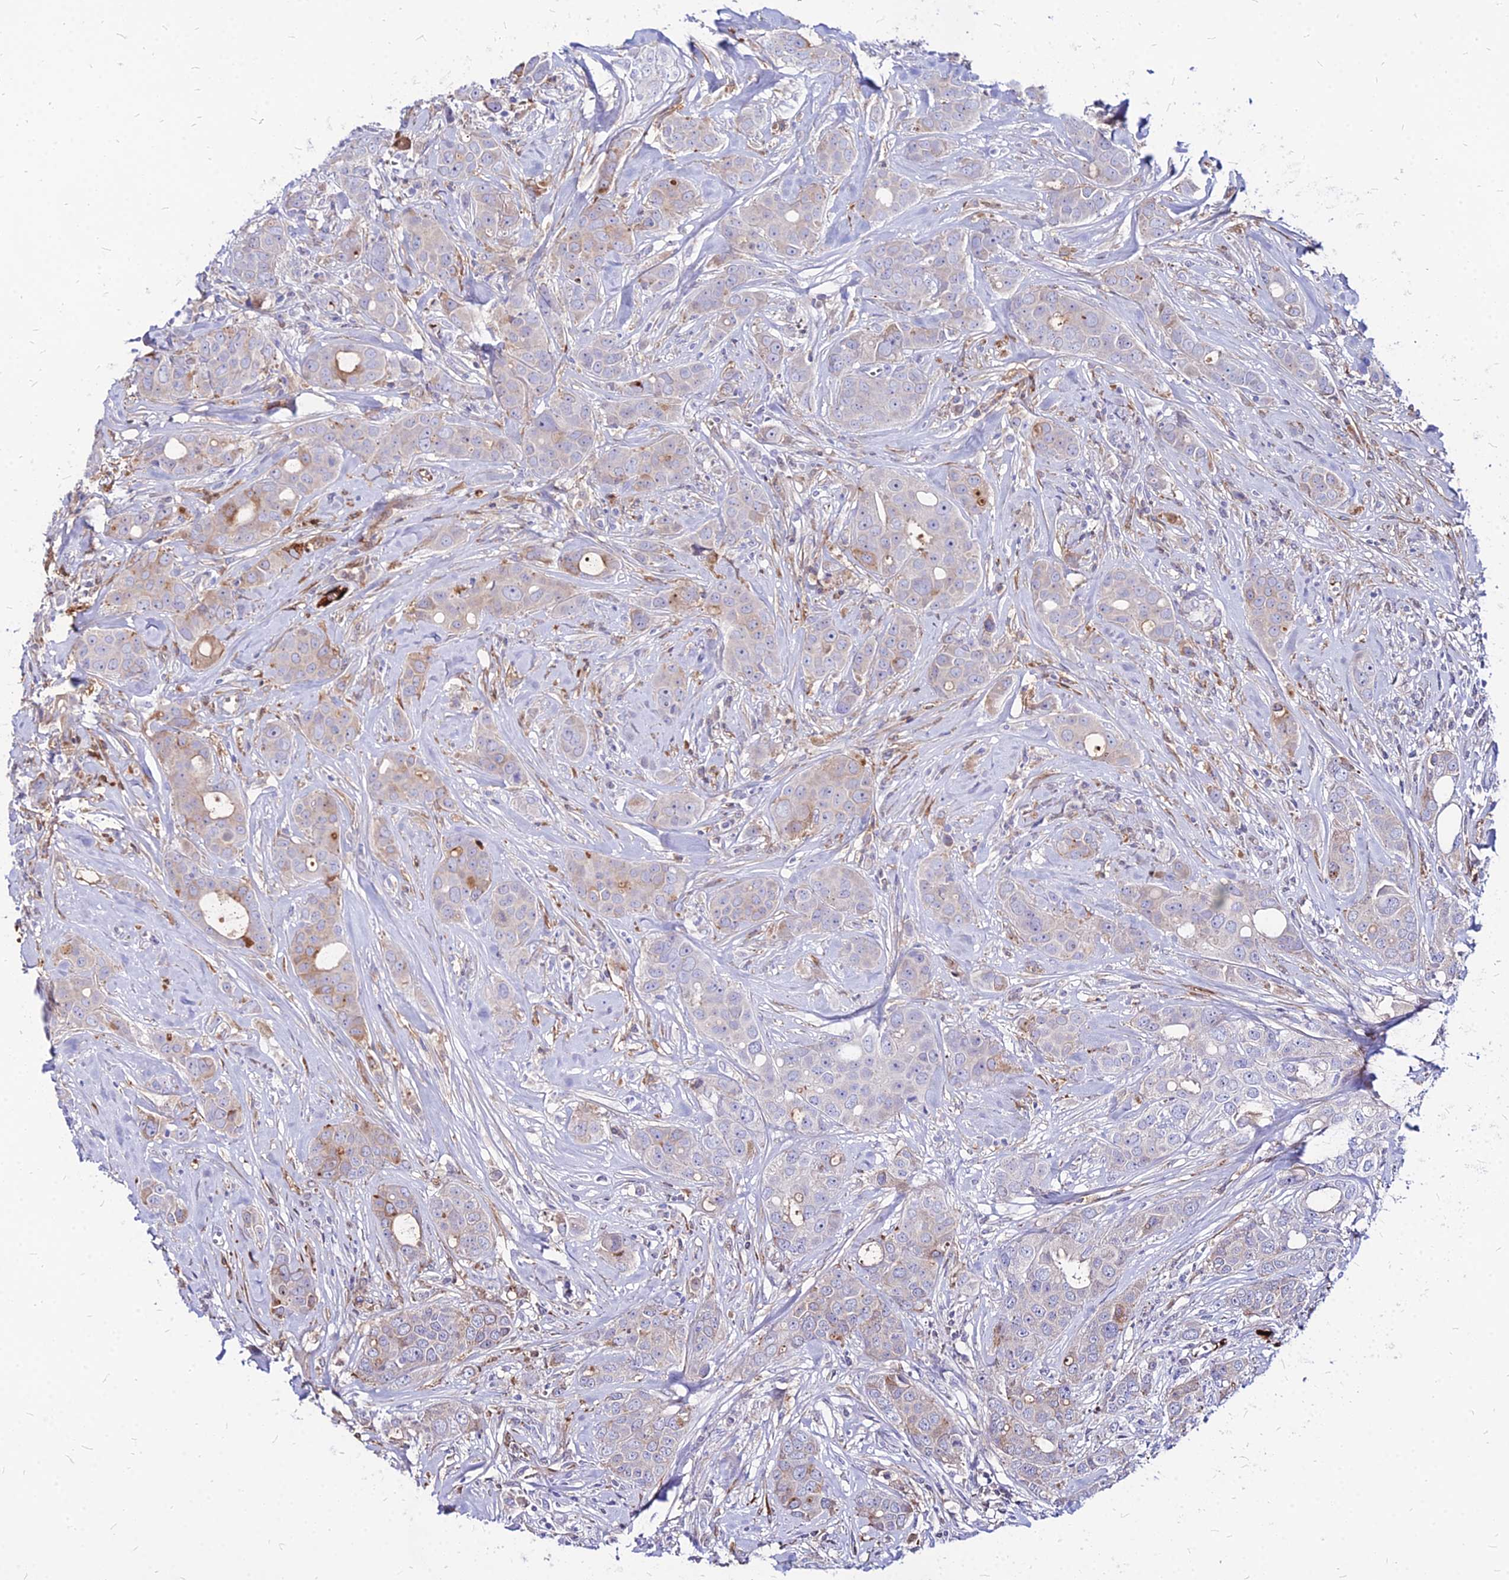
{"staining": {"intensity": "moderate", "quantity": "25%-75%", "location": "cytoplasmic/membranous"}, "tissue": "breast cancer", "cell_type": "Tumor cells", "image_type": "cancer", "snomed": [{"axis": "morphology", "description": "Duct carcinoma"}, {"axis": "topography", "description": "Breast"}], "caption": "Protein staining by immunohistochemistry demonstrates moderate cytoplasmic/membranous positivity in approximately 25%-75% of tumor cells in invasive ductal carcinoma (breast).", "gene": "ACSM6", "patient": {"sex": "female", "age": 43}}